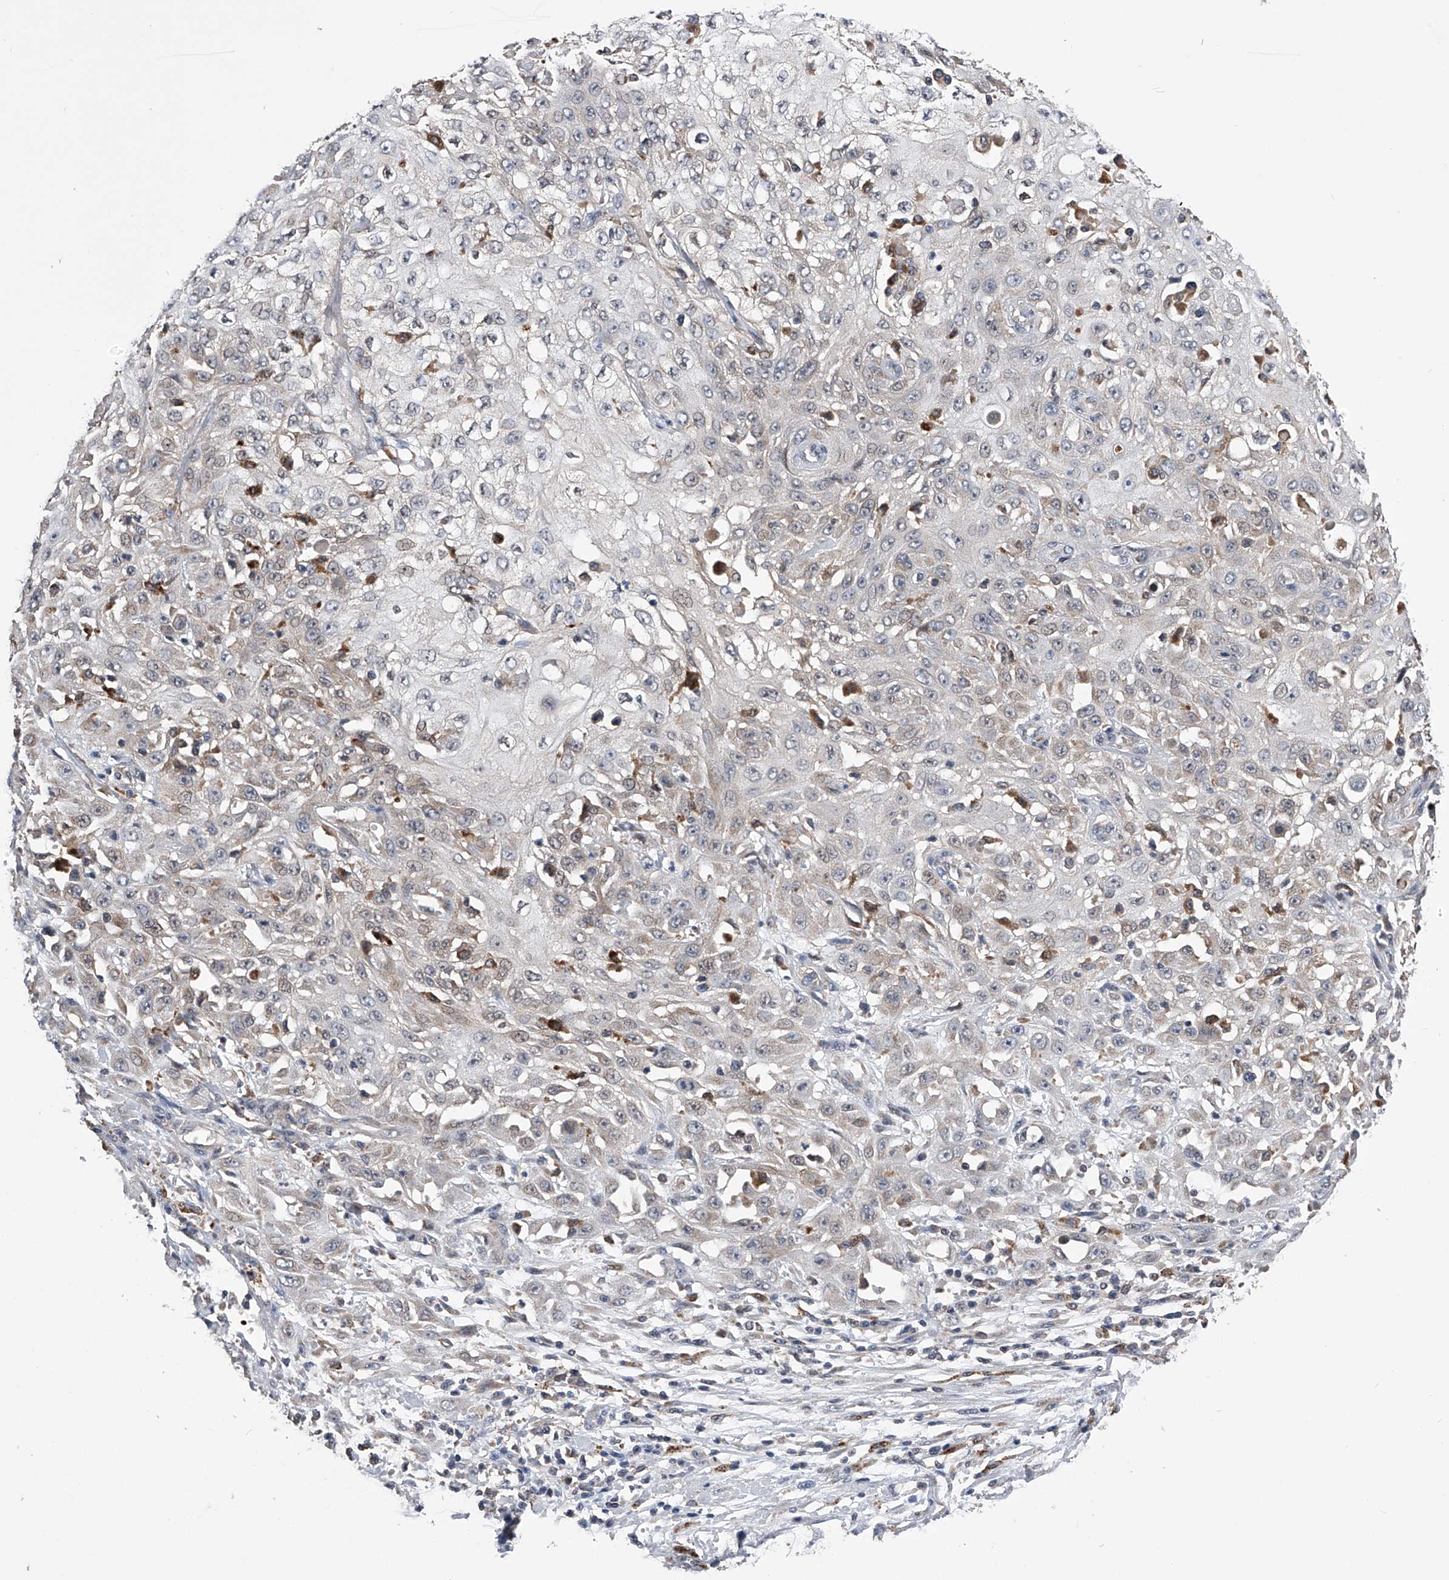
{"staining": {"intensity": "negative", "quantity": "none", "location": "none"}, "tissue": "skin cancer", "cell_type": "Tumor cells", "image_type": "cancer", "snomed": [{"axis": "morphology", "description": "Squamous cell carcinoma, NOS"}, {"axis": "morphology", "description": "Squamous cell carcinoma, metastatic, NOS"}, {"axis": "topography", "description": "Skin"}, {"axis": "topography", "description": "Lymph node"}], "caption": "Tumor cells are negative for brown protein staining in metastatic squamous cell carcinoma (skin). (Stains: DAB immunohistochemistry with hematoxylin counter stain, Microscopy: brightfield microscopy at high magnification).", "gene": "SPOCK1", "patient": {"sex": "male", "age": 75}}